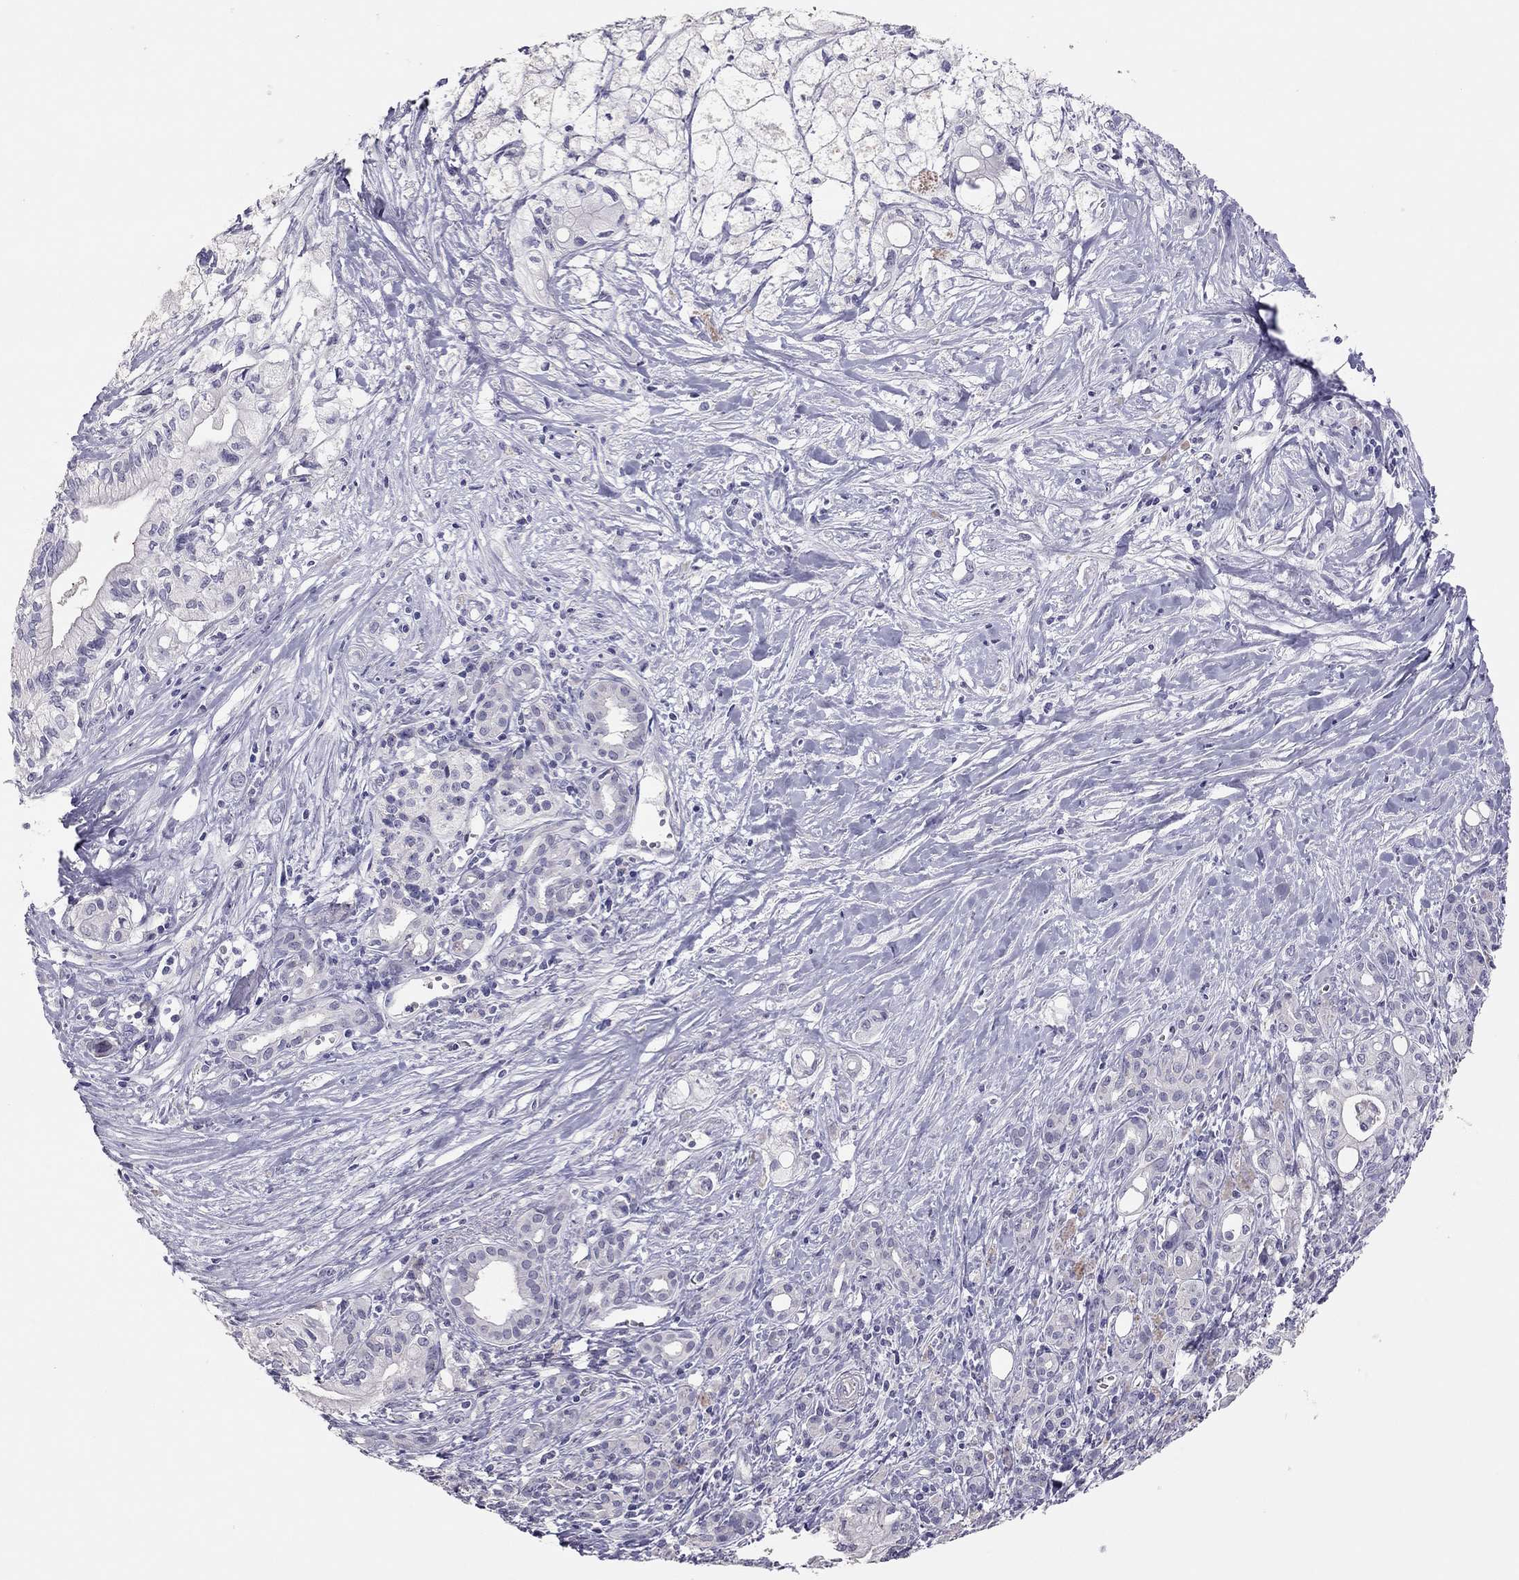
{"staining": {"intensity": "negative", "quantity": "none", "location": "none"}, "tissue": "pancreatic cancer", "cell_type": "Tumor cells", "image_type": "cancer", "snomed": [{"axis": "morphology", "description": "Adenocarcinoma, NOS"}, {"axis": "topography", "description": "Pancreas"}], "caption": "This is an IHC photomicrograph of adenocarcinoma (pancreatic). There is no positivity in tumor cells.", "gene": "ADORA2A", "patient": {"sex": "male", "age": 71}}